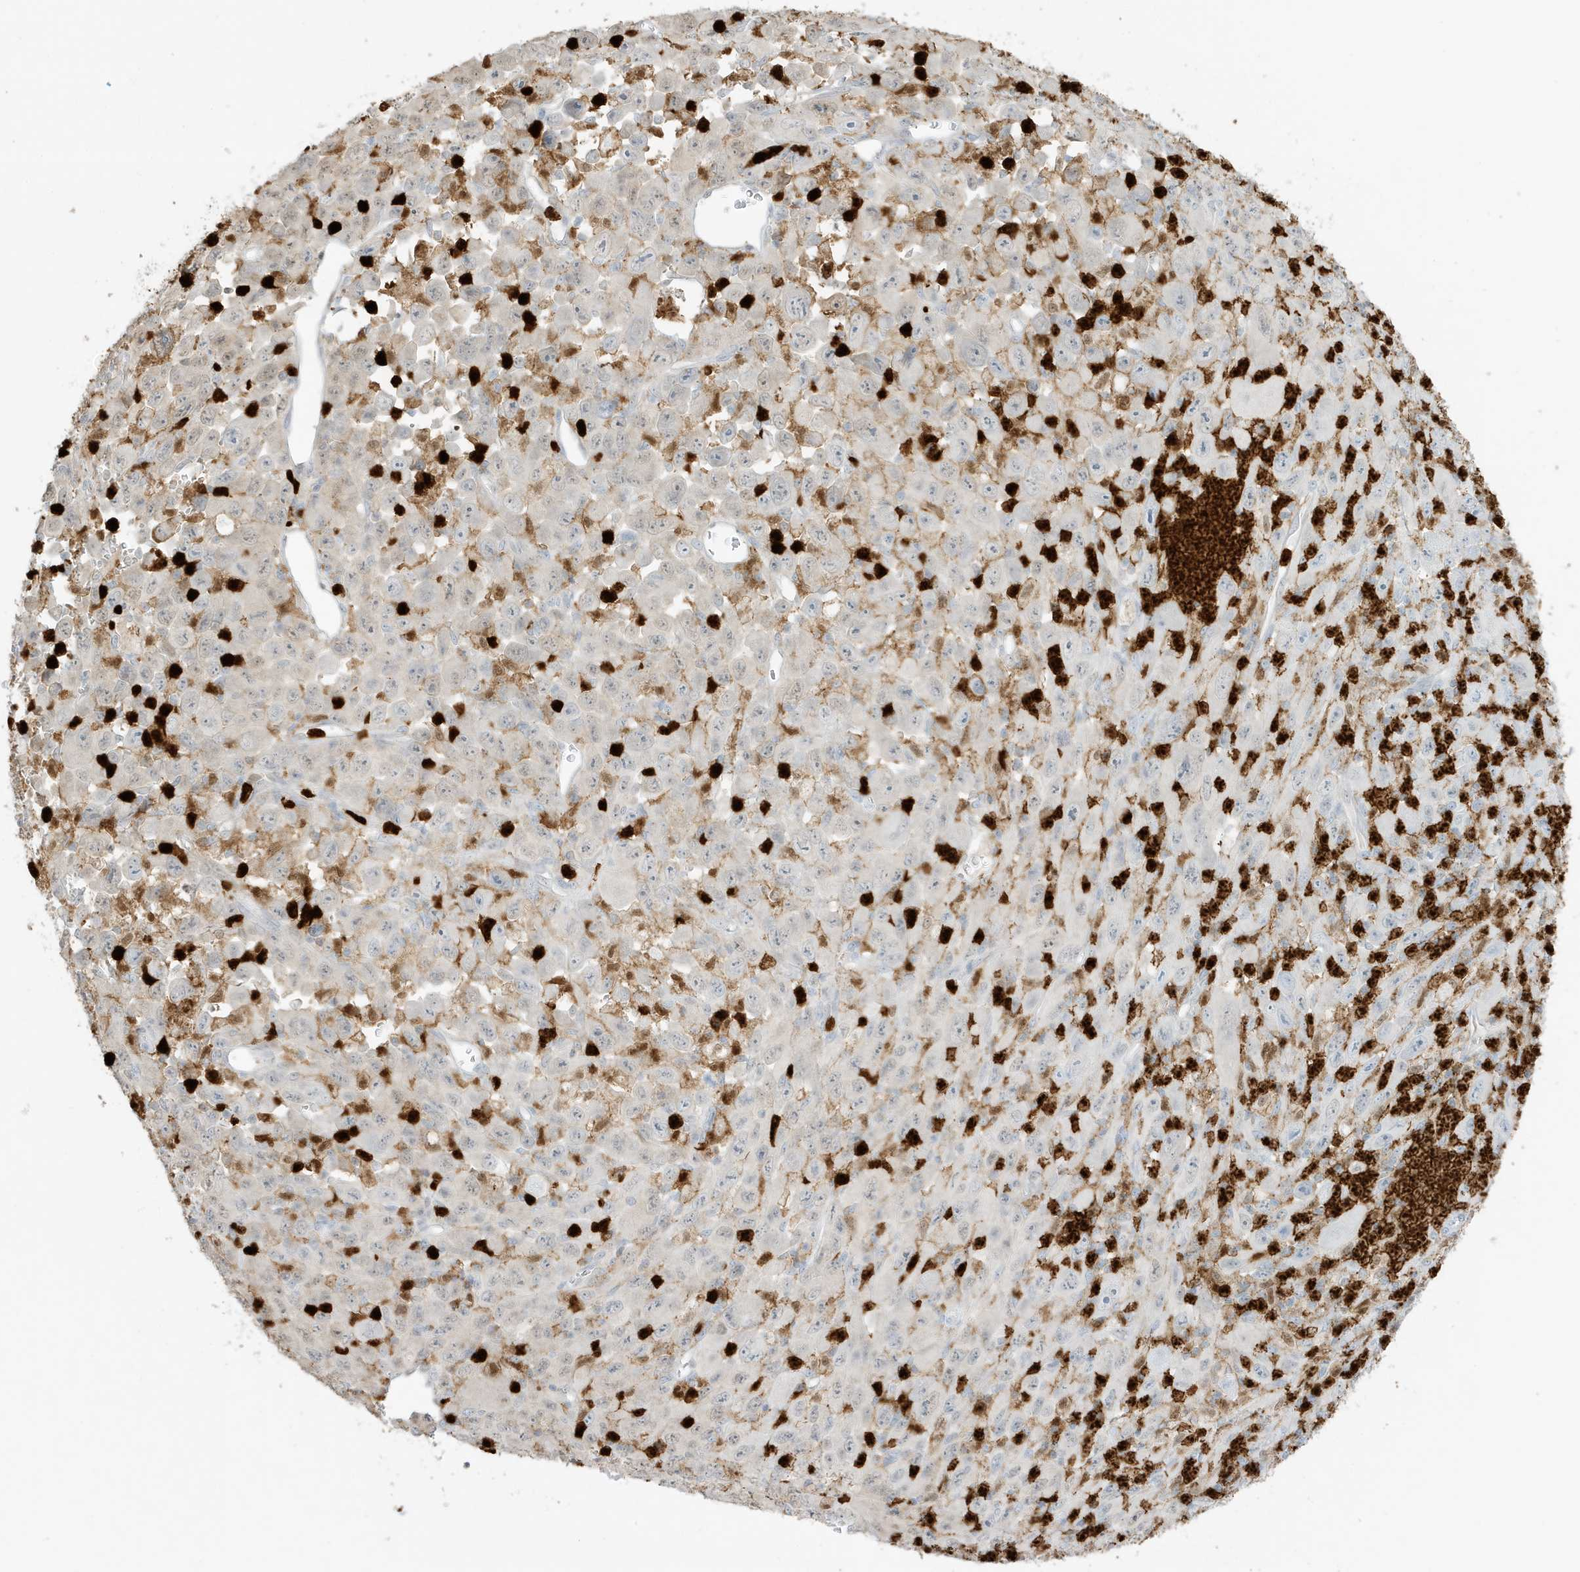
{"staining": {"intensity": "negative", "quantity": "none", "location": "none"}, "tissue": "melanoma", "cell_type": "Tumor cells", "image_type": "cancer", "snomed": [{"axis": "morphology", "description": "Malignant melanoma, Metastatic site"}, {"axis": "topography", "description": "Skin"}], "caption": "A photomicrograph of human malignant melanoma (metastatic site) is negative for staining in tumor cells. The staining was performed using DAB (3,3'-diaminobenzidine) to visualize the protein expression in brown, while the nuclei were stained in blue with hematoxylin (Magnification: 20x).", "gene": "GCA", "patient": {"sex": "female", "age": 56}}